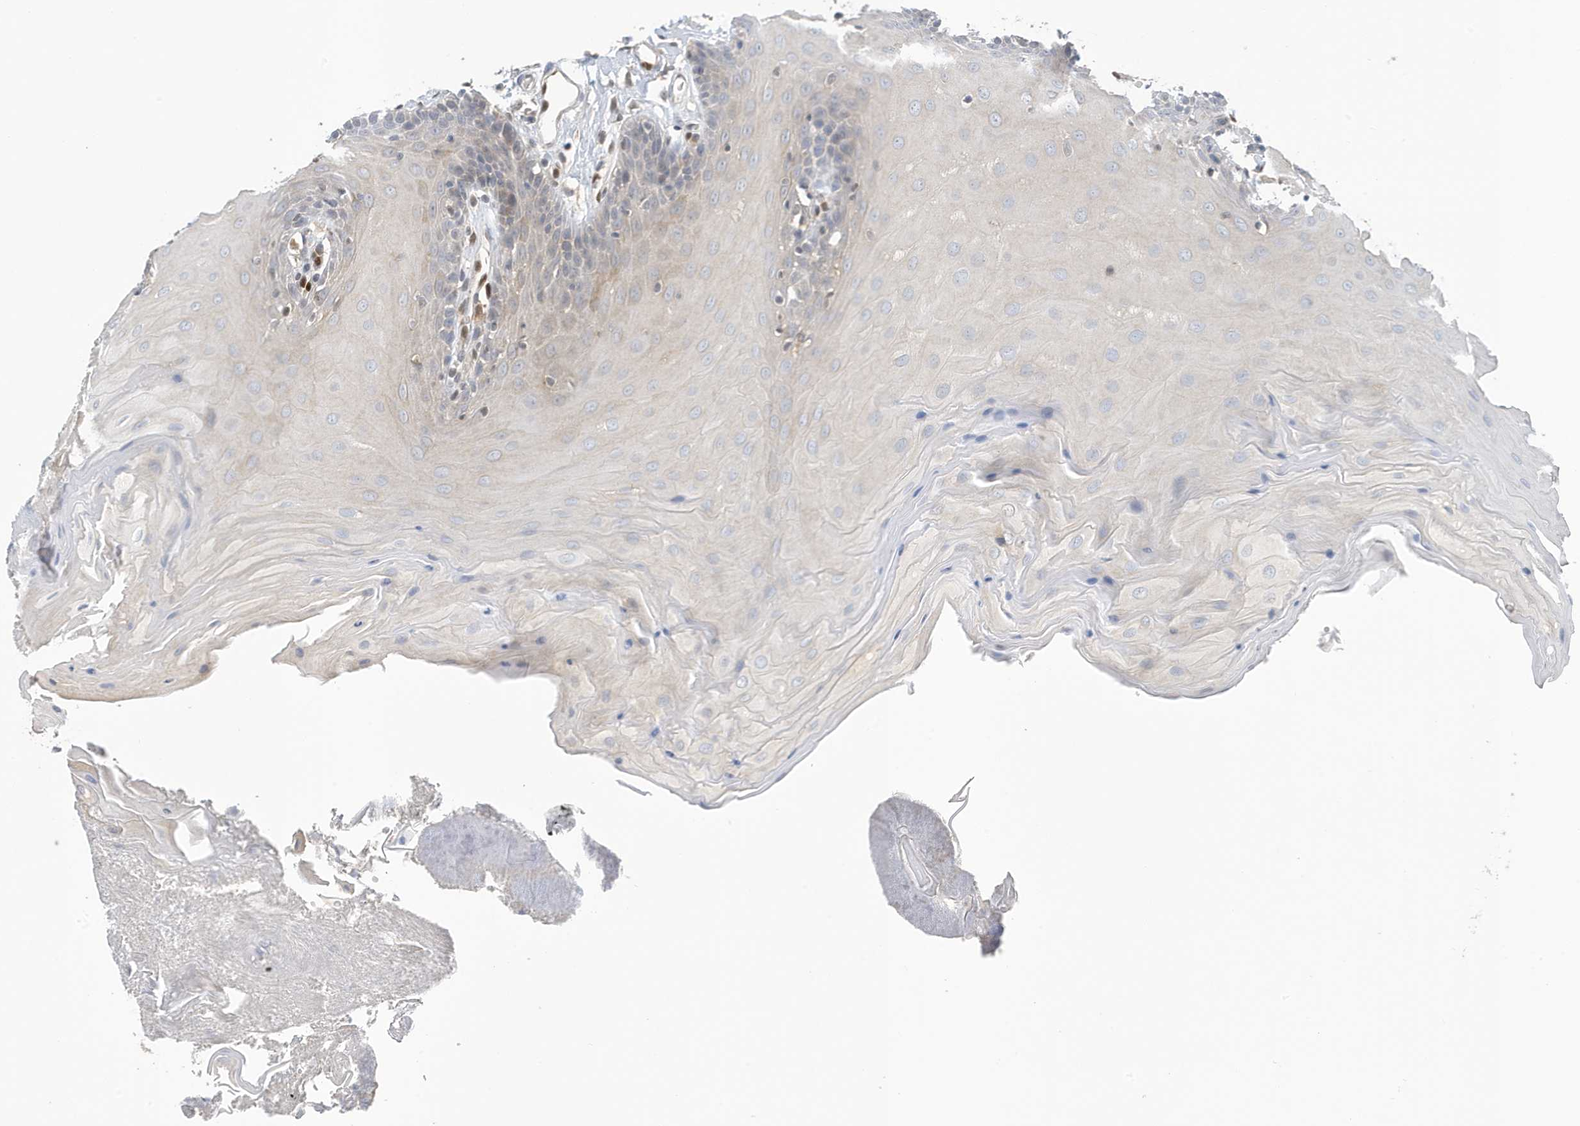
{"staining": {"intensity": "negative", "quantity": "none", "location": "none"}, "tissue": "oral mucosa", "cell_type": "Squamous epithelial cells", "image_type": "normal", "snomed": [{"axis": "morphology", "description": "Normal tissue, NOS"}, {"axis": "morphology", "description": "Squamous cell carcinoma, NOS"}, {"axis": "topography", "description": "Skeletal muscle"}, {"axis": "topography", "description": "Oral tissue"}, {"axis": "topography", "description": "Salivary gland"}, {"axis": "topography", "description": "Head-Neck"}], "caption": "Micrograph shows no significant protein staining in squamous epithelial cells of unremarkable oral mucosa.", "gene": "NCOA7", "patient": {"sex": "male", "age": 54}}